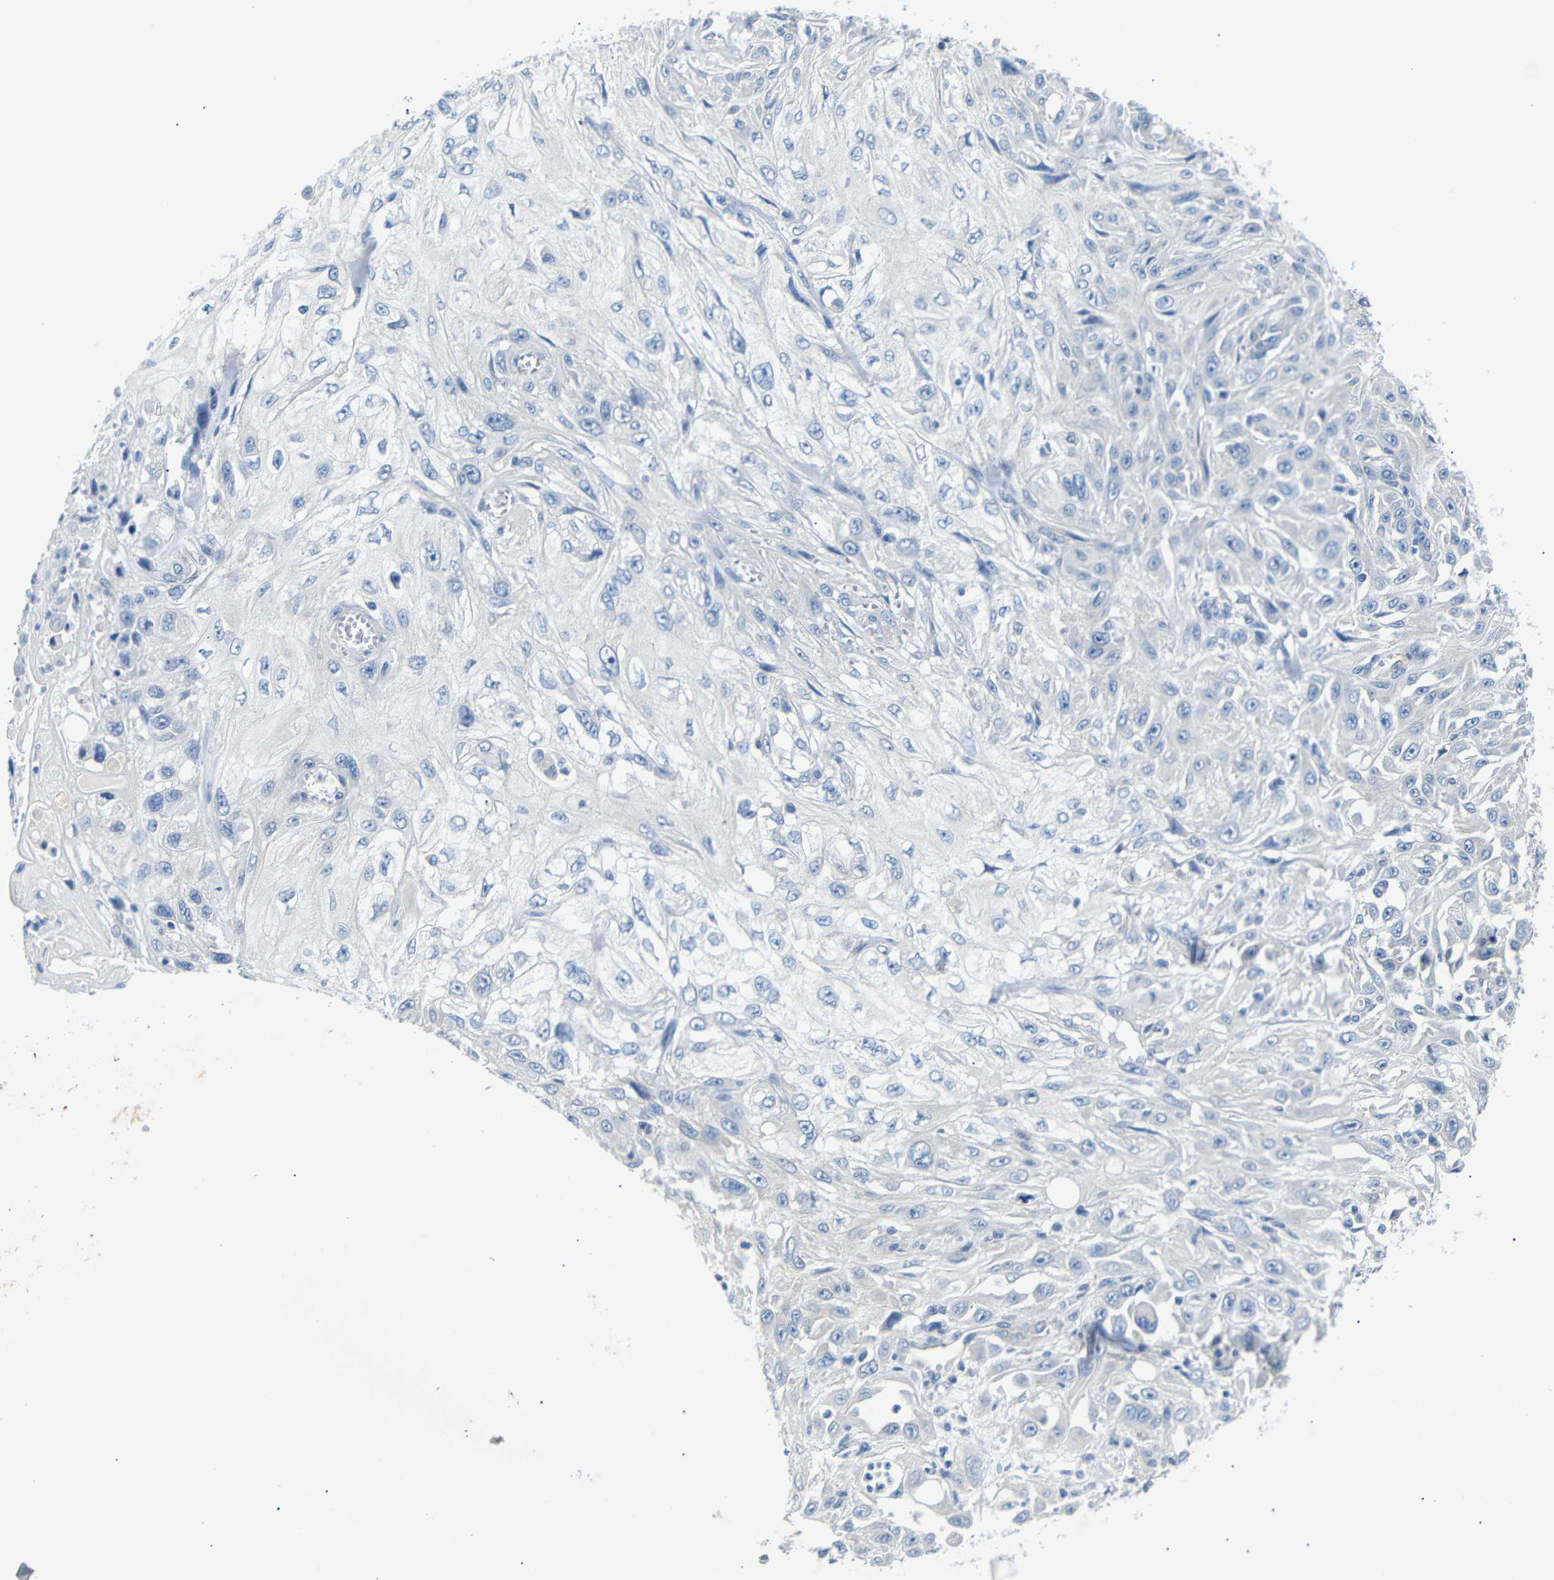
{"staining": {"intensity": "negative", "quantity": "none", "location": "none"}, "tissue": "skin cancer", "cell_type": "Tumor cells", "image_type": "cancer", "snomed": [{"axis": "morphology", "description": "Squamous cell carcinoma, NOS"}, {"axis": "topography", "description": "Skin"}], "caption": "Tumor cells are negative for brown protein staining in squamous cell carcinoma (skin).", "gene": "DCP1A", "patient": {"sex": "male", "age": 75}}